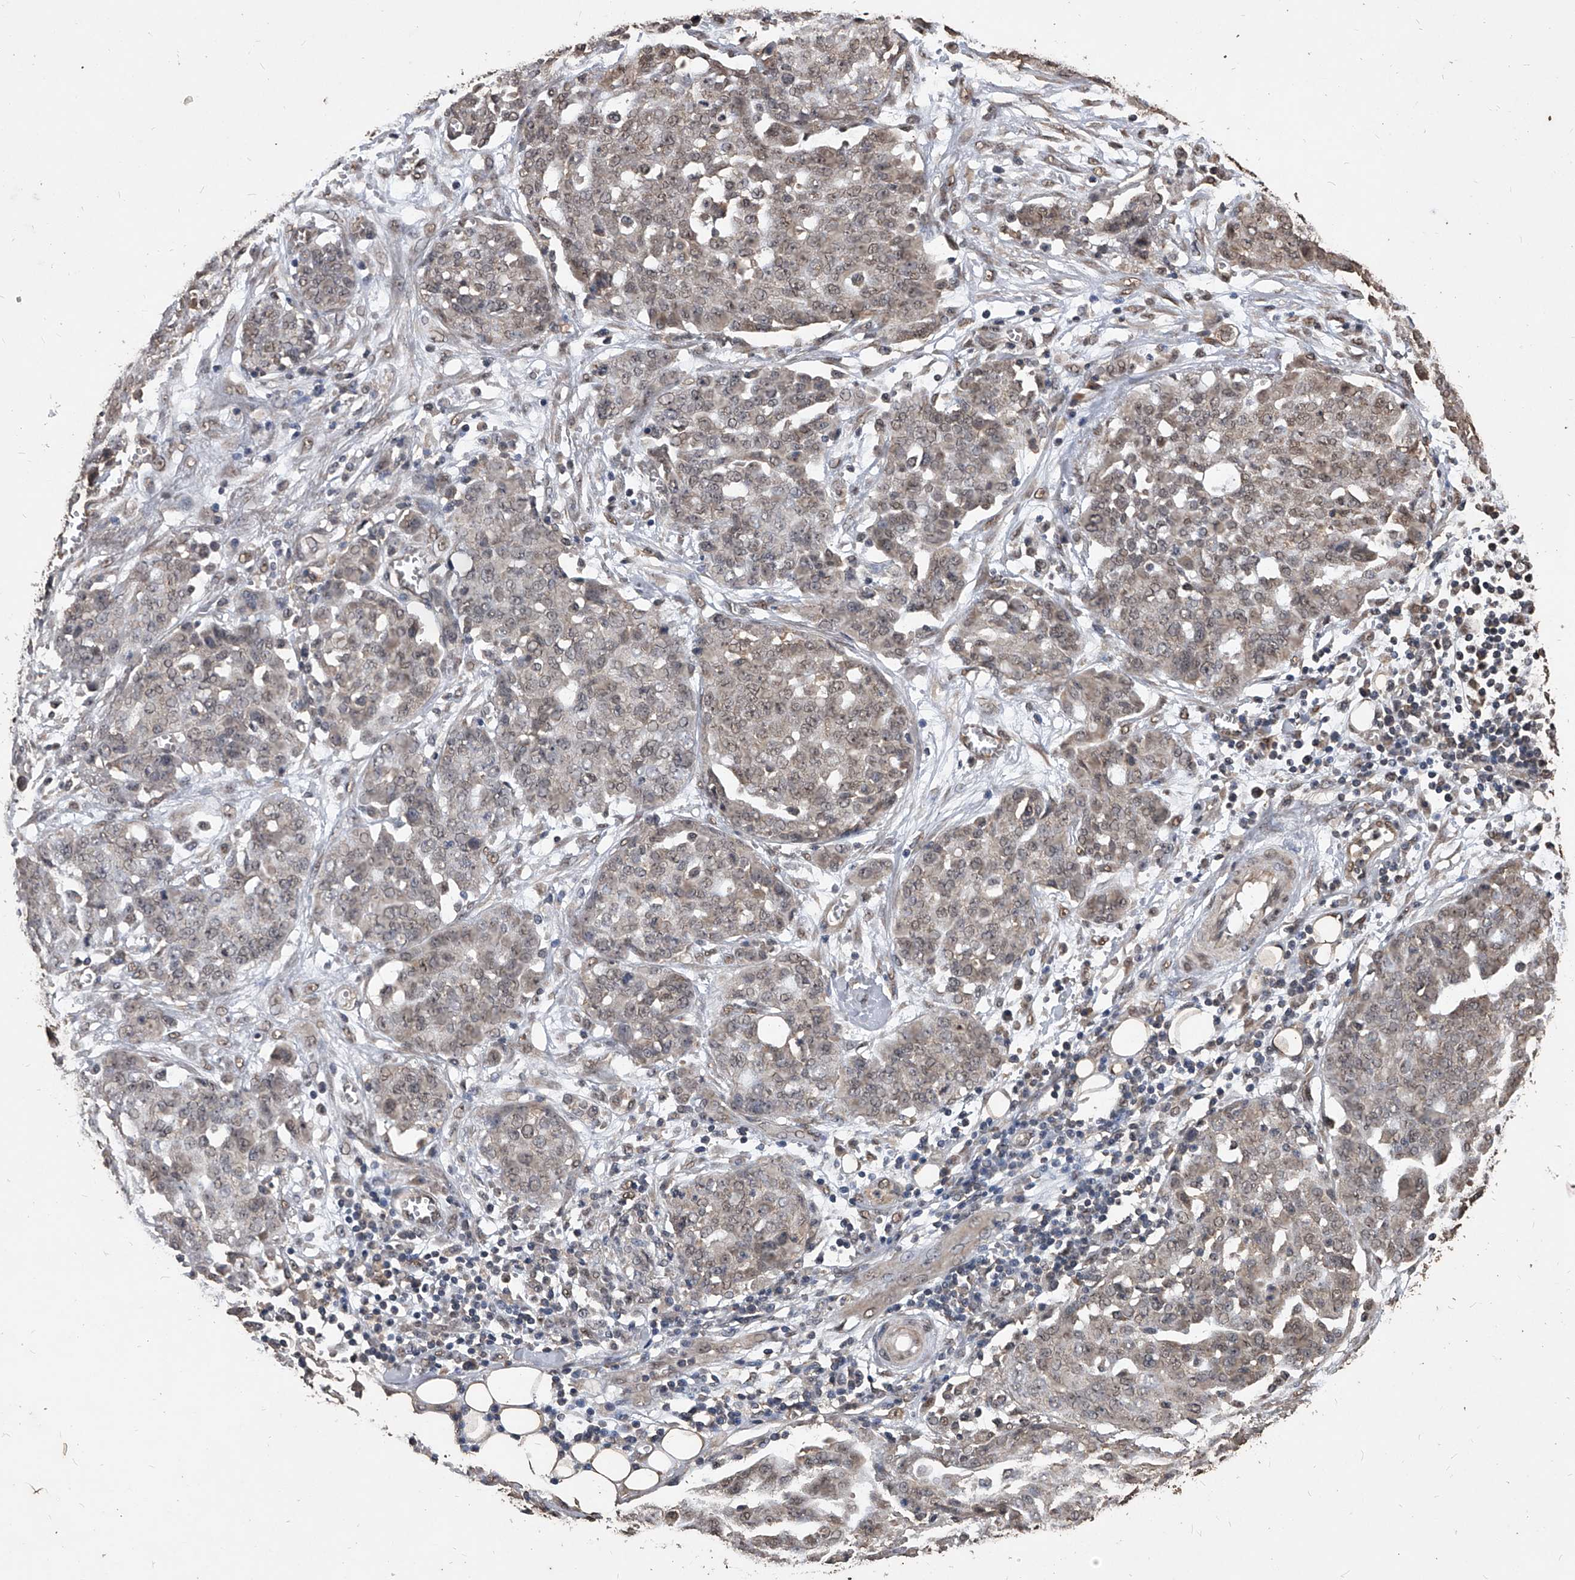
{"staining": {"intensity": "weak", "quantity": "<25%", "location": "nuclear"}, "tissue": "ovarian cancer", "cell_type": "Tumor cells", "image_type": "cancer", "snomed": [{"axis": "morphology", "description": "Cystadenocarcinoma, serous, NOS"}, {"axis": "topography", "description": "Soft tissue"}, {"axis": "topography", "description": "Ovary"}], "caption": "Micrograph shows no significant protein expression in tumor cells of ovarian cancer (serous cystadenocarcinoma).", "gene": "FBXL4", "patient": {"sex": "female", "age": 57}}